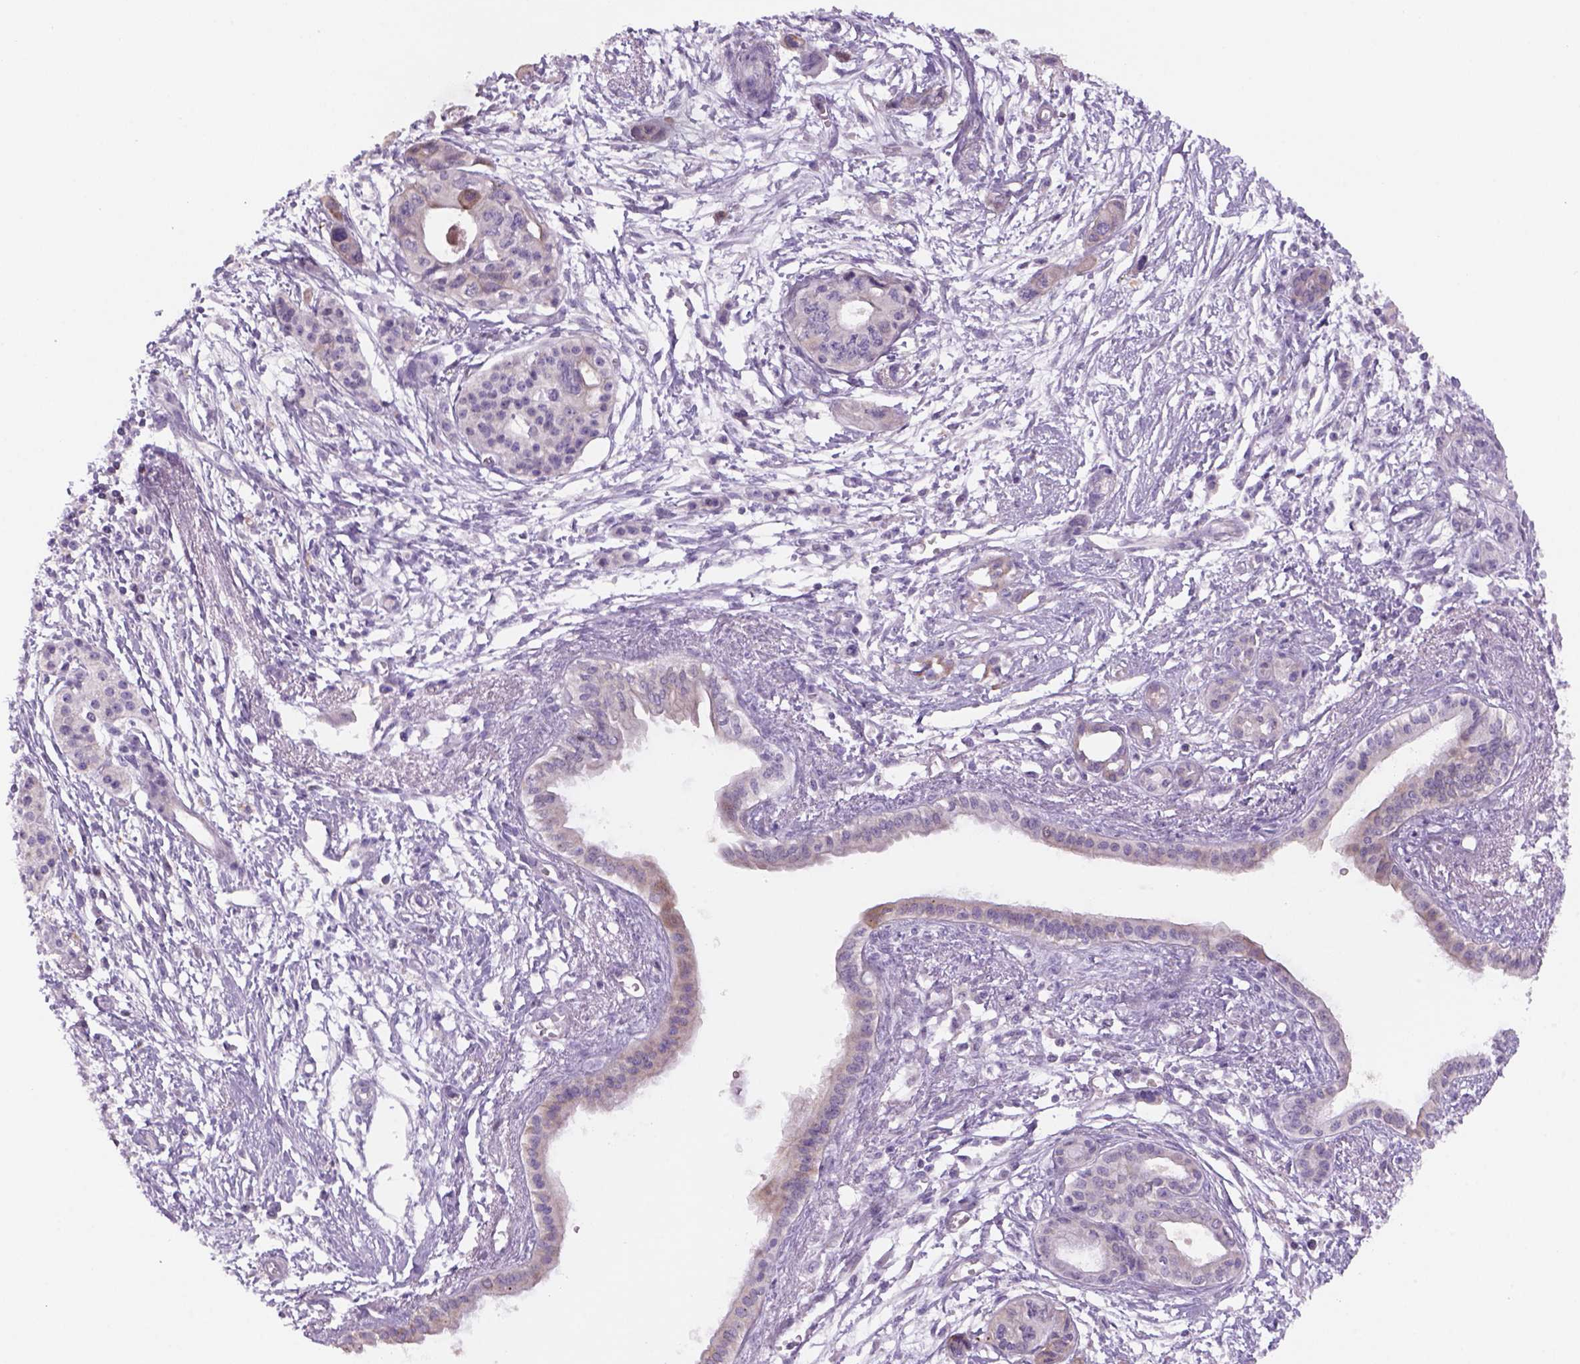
{"staining": {"intensity": "weak", "quantity": "<25%", "location": "cytoplasmic/membranous"}, "tissue": "pancreatic cancer", "cell_type": "Tumor cells", "image_type": "cancer", "snomed": [{"axis": "morphology", "description": "Adenocarcinoma, NOS"}, {"axis": "topography", "description": "Pancreas"}], "caption": "IHC photomicrograph of neoplastic tissue: pancreatic adenocarcinoma stained with DAB (3,3'-diaminobenzidine) demonstrates no significant protein staining in tumor cells.", "gene": "ADGRV1", "patient": {"sex": "female", "age": 76}}